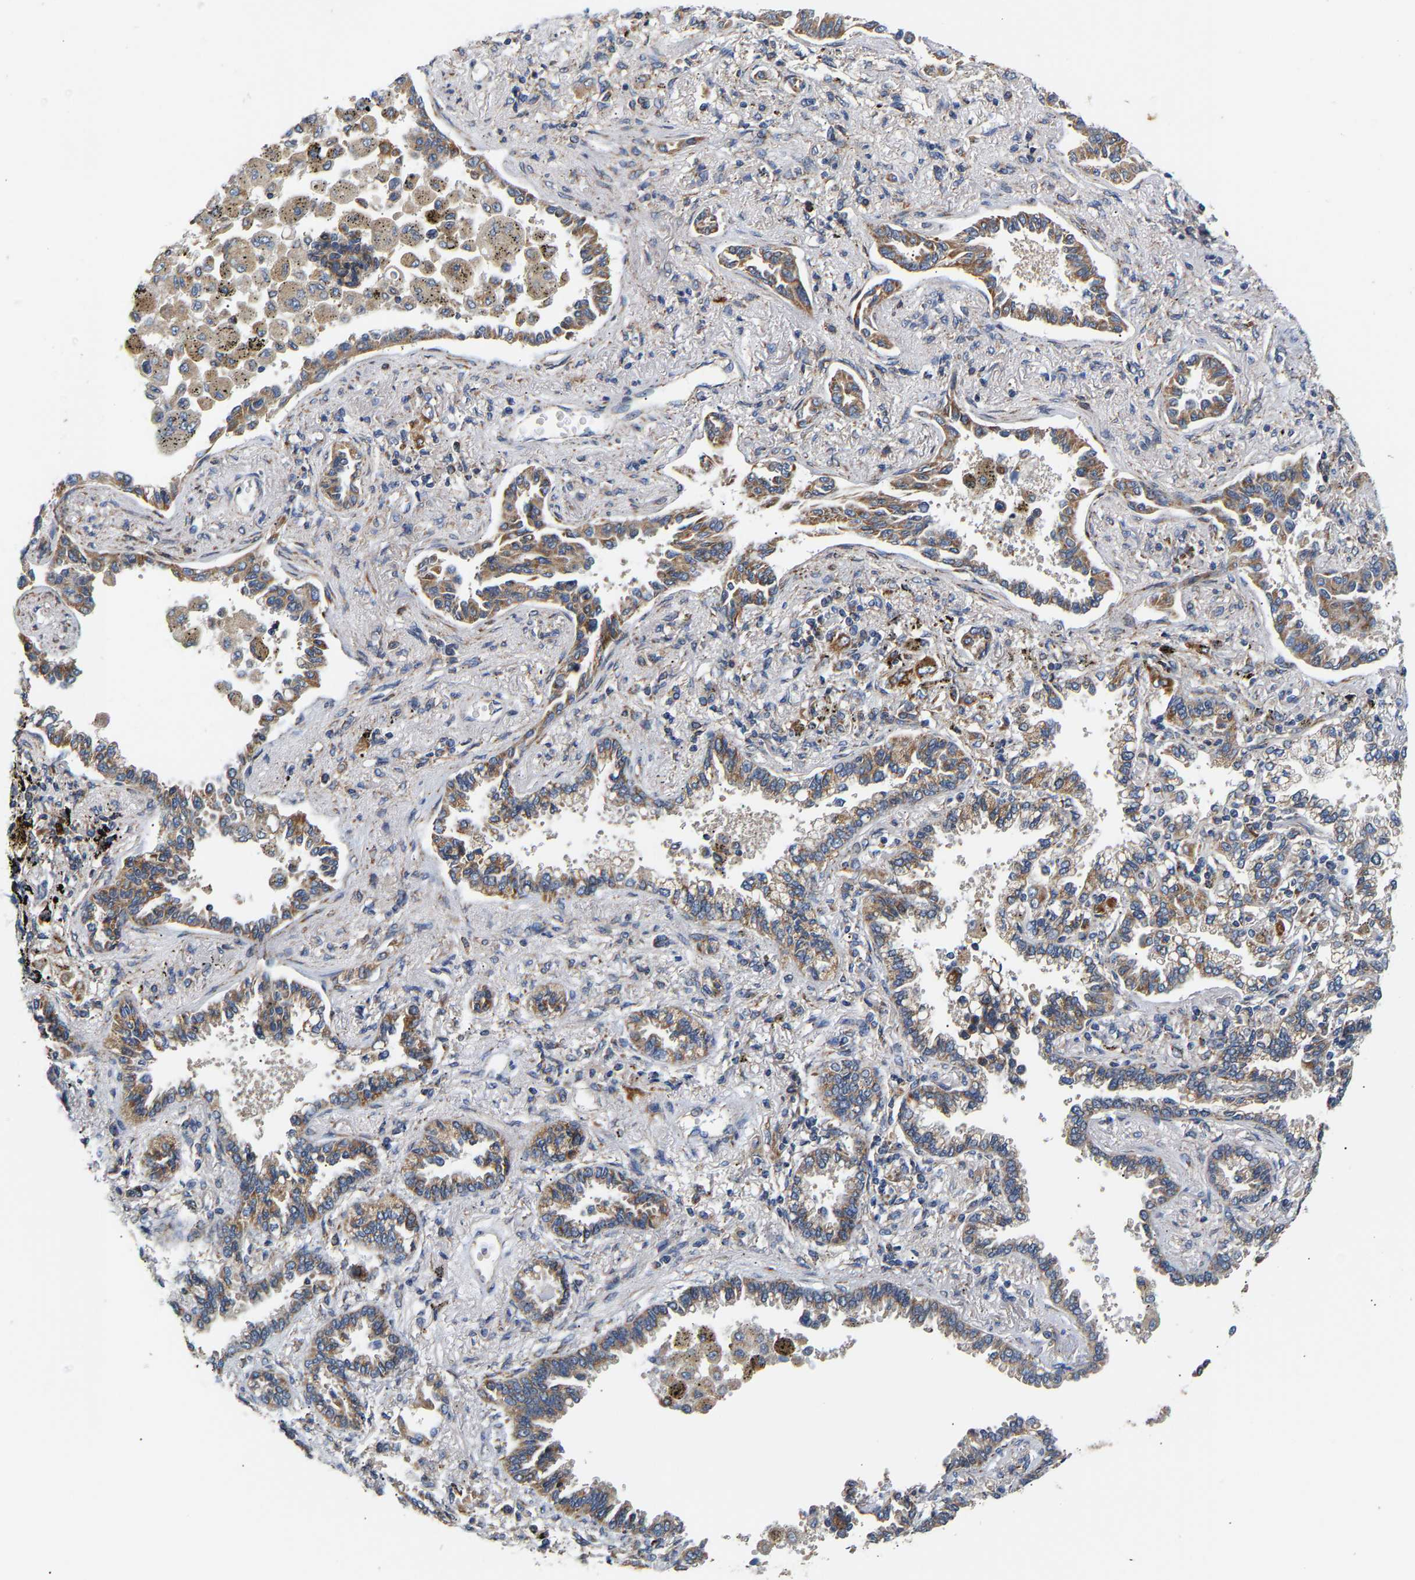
{"staining": {"intensity": "moderate", "quantity": ">75%", "location": "cytoplasmic/membranous"}, "tissue": "lung cancer", "cell_type": "Tumor cells", "image_type": "cancer", "snomed": [{"axis": "morphology", "description": "Normal tissue, NOS"}, {"axis": "morphology", "description": "Adenocarcinoma, NOS"}, {"axis": "topography", "description": "Lung"}], "caption": "Immunohistochemical staining of human adenocarcinoma (lung) displays moderate cytoplasmic/membranous protein positivity in approximately >75% of tumor cells. (IHC, brightfield microscopy, high magnification).", "gene": "TMEM168", "patient": {"sex": "male", "age": 59}}